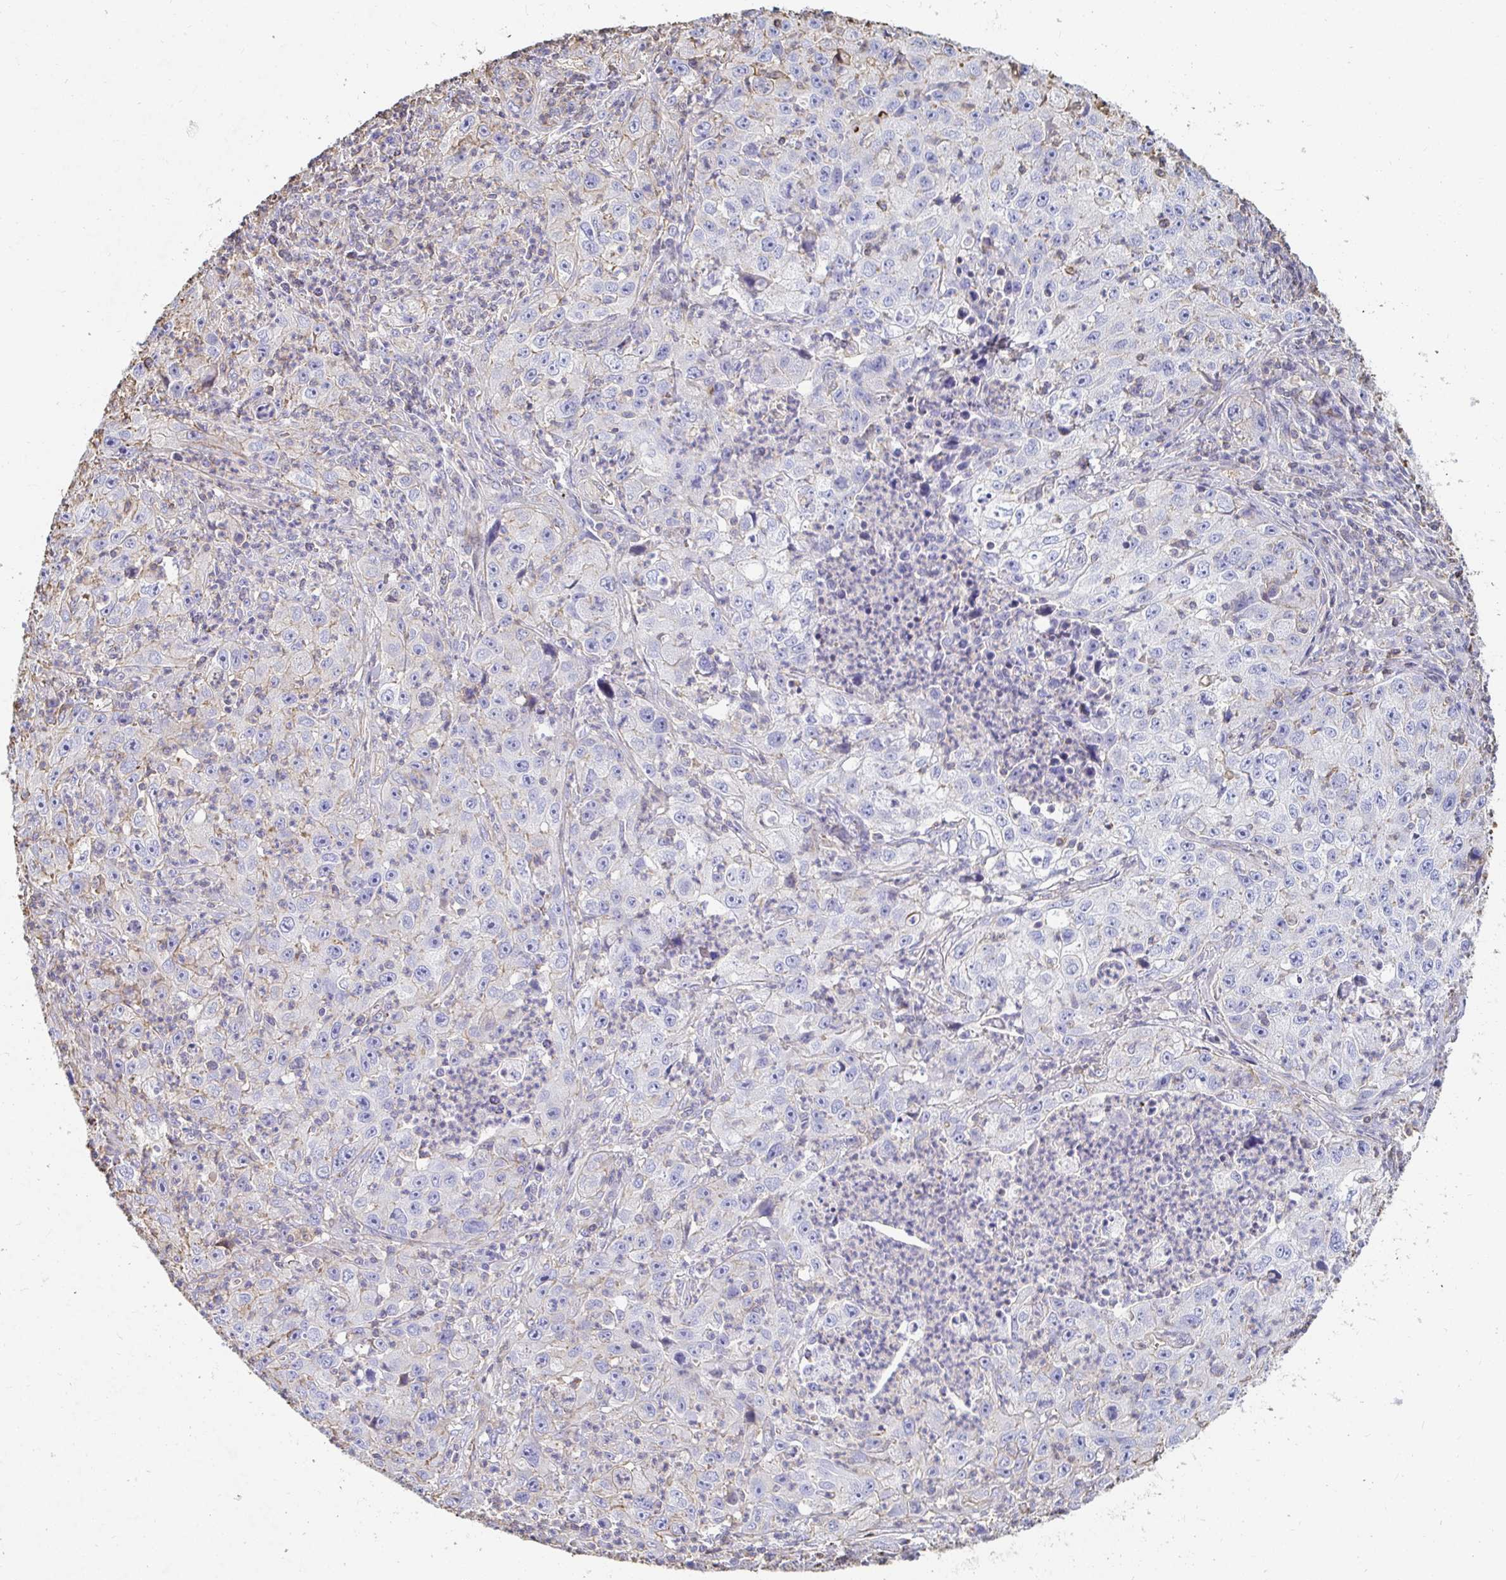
{"staining": {"intensity": "negative", "quantity": "none", "location": "none"}, "tissue": "lung cancer", "cell_type": "Tumor cells", "image_type": "cancer", "snomed": [{"axis": "morphology", "description": "Squamous cell carcinoma, NOS"}, {"axis": "topography", "description": "Lung"}], "caption": "Tumor cells show no significant expression in lung cancer (squamous cell carcinoma).", "gene": "PTPN14", "patient": {"sex": "male", "age": 71}}